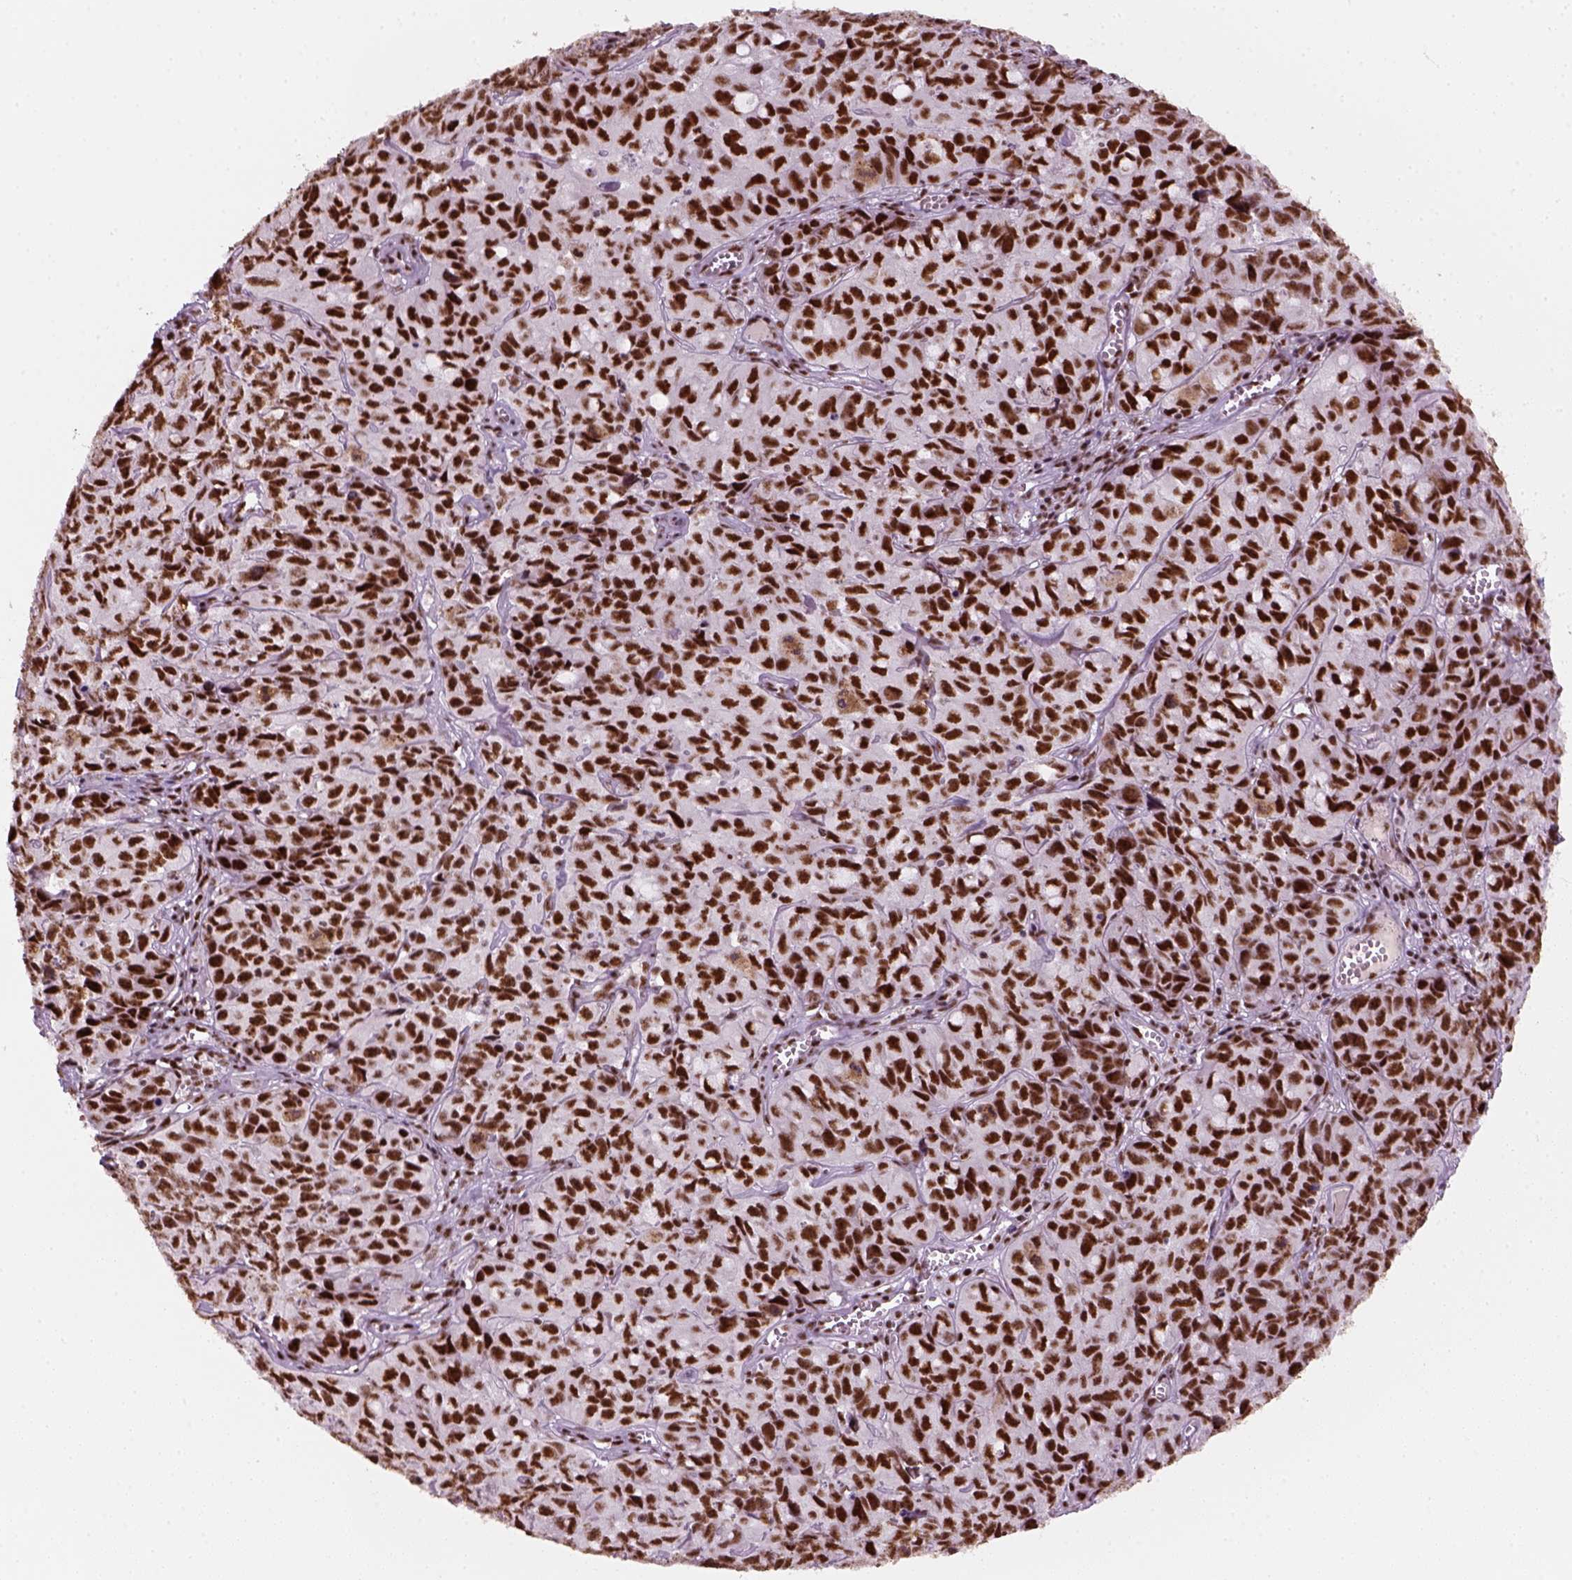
{"staining": {"intensity": "strong", "quantity": ">75%", "location": "nuclear"}, "tissue": "cervical cancer", "cell_type": "Tumor cells", "image_type": "cancer", "snomed": [{"axis": "morphology", "description": "Squamous cell carcinoma, NOS"}, {"axis": "topography", "description": "Cervix"}], "caption": "Immunohistochemical staining of human squamous cell carcinoma (cervical) demonstrates high levels of strong nuclear staining in about >75% of tumor cells. Nuclei are stained in blue.", "gene": "GTF2F1", "patient": {"sex": "female", "age": 28}}